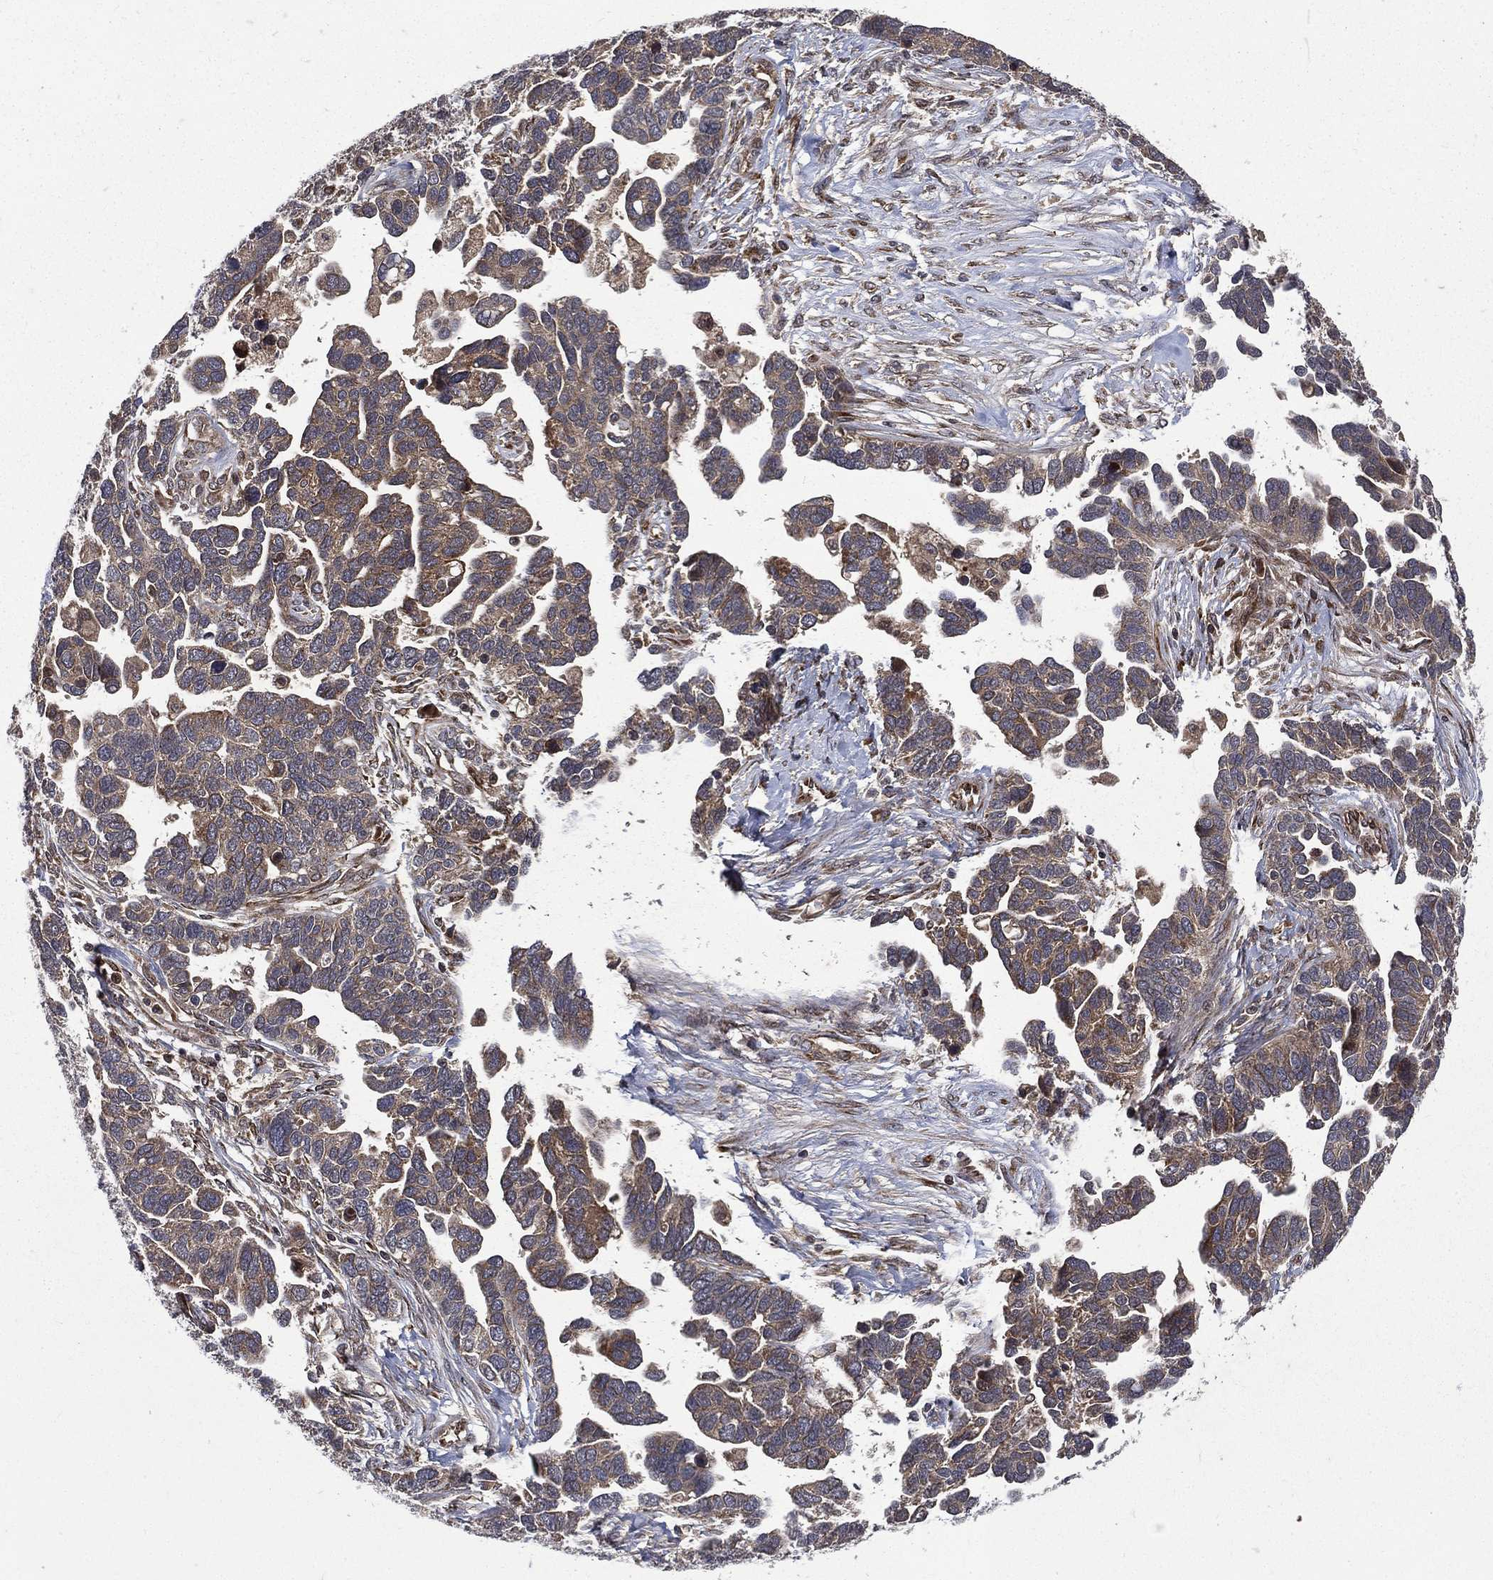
{"staining": {"intensity": "moderate", "quantity": "25%-75%", "location": "cytoplasmic/membranous"}, "tissue": "ovarian cancer", "cell_type": "Tumor cells", "image_type": "cancer", "snomed": [{"axis": "morphology", "description": "Cystadenocarcinoma, serous, NOS"}, {"axis": "topography", "description": "Ovary"}], "caption": "Immunohistochemistry (DAB) staining of ovarian cancer shows moderate cytoplasmic/membranous protein staining in about 25%-75% of tumor cells.", "gene": "RAB11FIP4", "patient": {"sex": "female", "age": 54}}